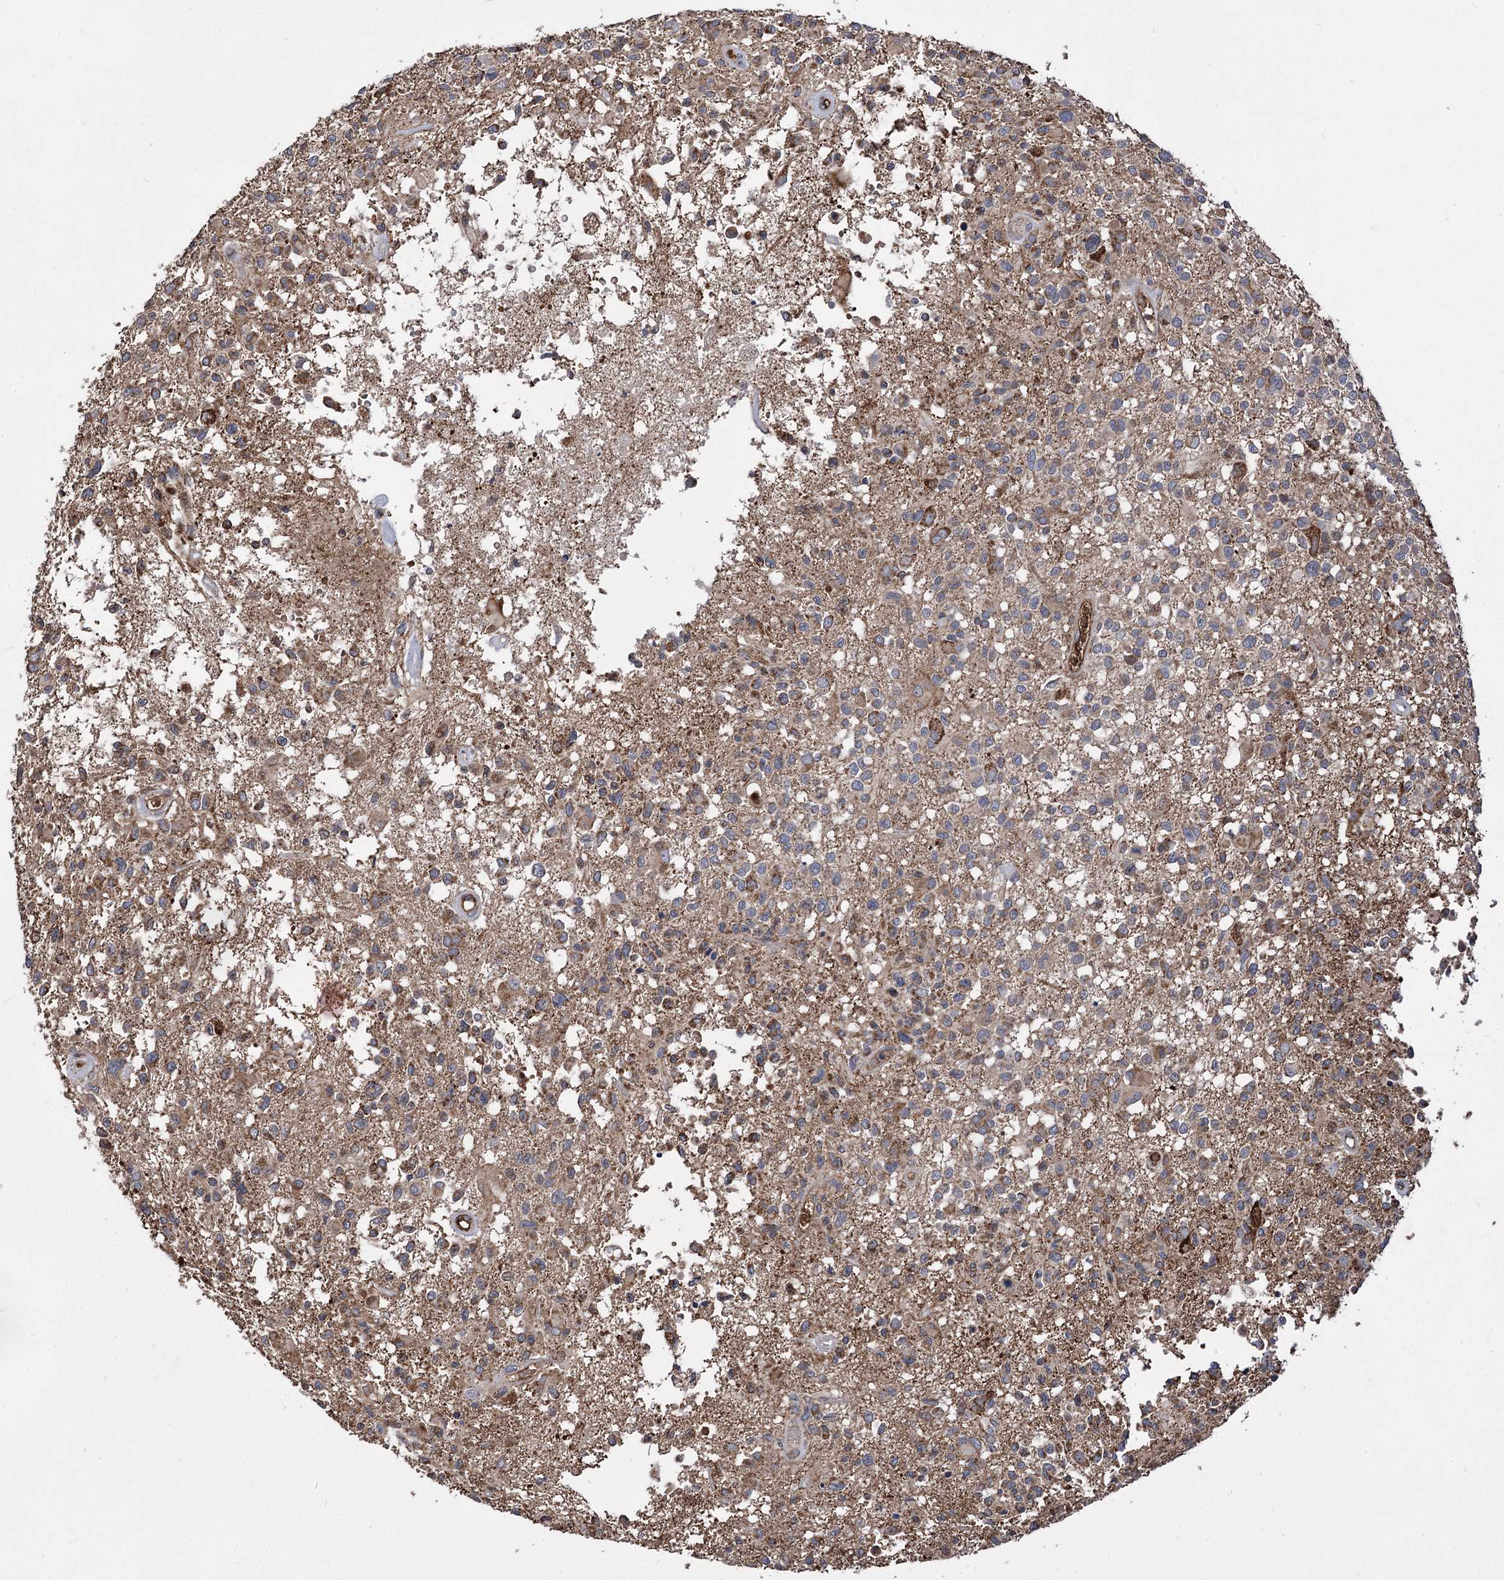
{"staining": {"intensity": "strong", "quantity": "<25%", "location": "cytoplasmic/membranous"}, "tissue": "glioma", "cell_type": "Tumor cells", "image_type": "cancer", "snomed": [{"axis": "morphology", "description": "Glioma, malignant, High grade"}, {"axis": "morphology", "description": "Glioblastoma, NOS"}, {"axis": "topography", "description": "Brain"}], "caption": "Immunohistochemical staining of human malignant glioma (high-grade) demonstrates medium levels of strong cytoplasmic/membranous expression in about <25% of tumor cells.", "gene": "RASSF3", "patient": {"sex": "male", "age": 60}}